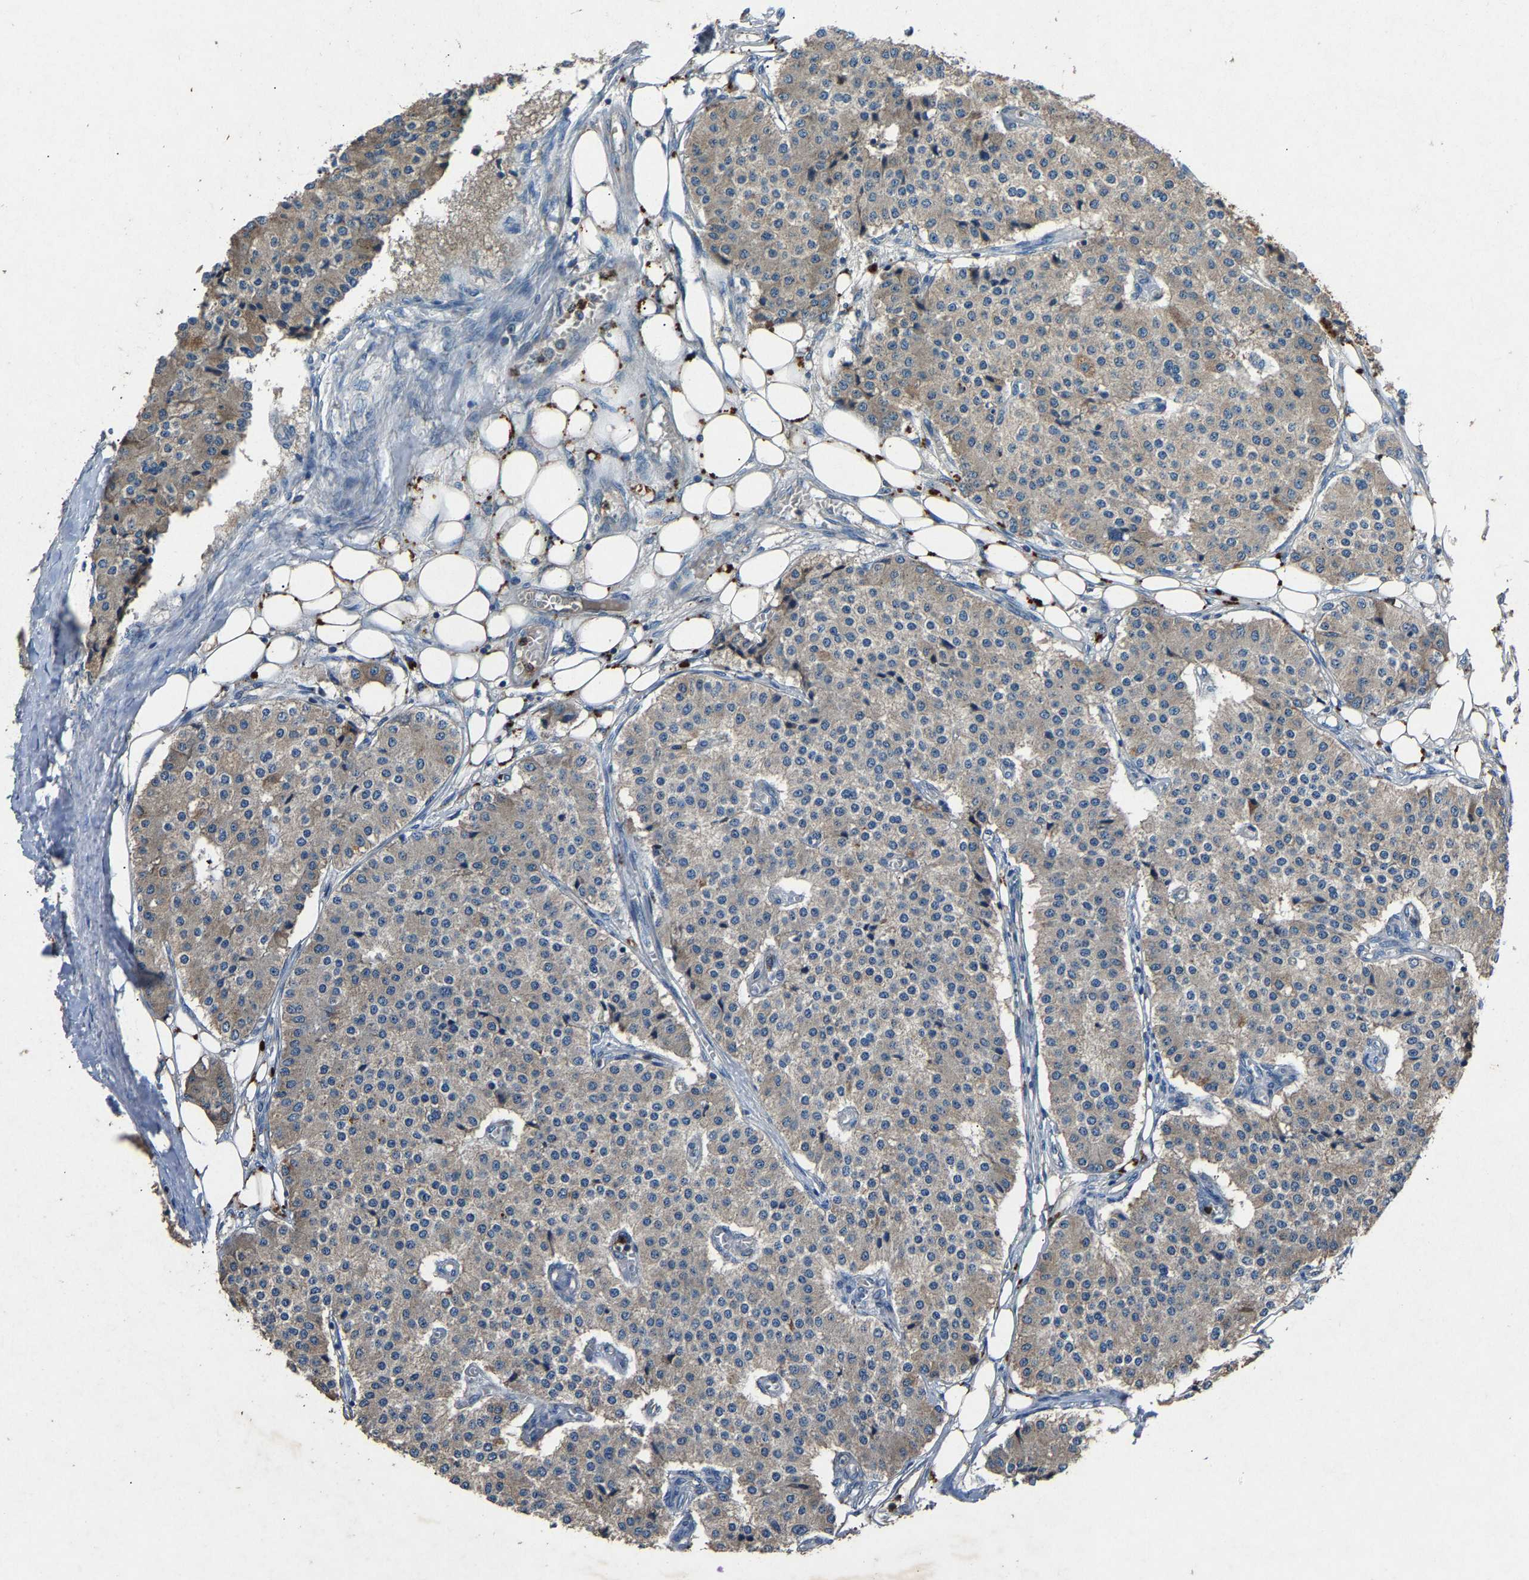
{"staining": {"intensity": "weak", "quantity": "<25%", "location": "cytoplasmic/membranous"}, "tissue": "carcinoid", "cell_type": "Tumor cells", "image_type": "cancer", "snomed": [{"axis": "morphology", "description": "Carcinoid, malignant, NOS"}, {"axis": "topography", "description": "Colon"}], "caption": "Immunohistochemical staining of carcinoid (malignant) displays no significant expression in tumor cells. Nuclei are stained in blue.", "gene": "PPID", "patient": {"sex": "female", "age": 52}}